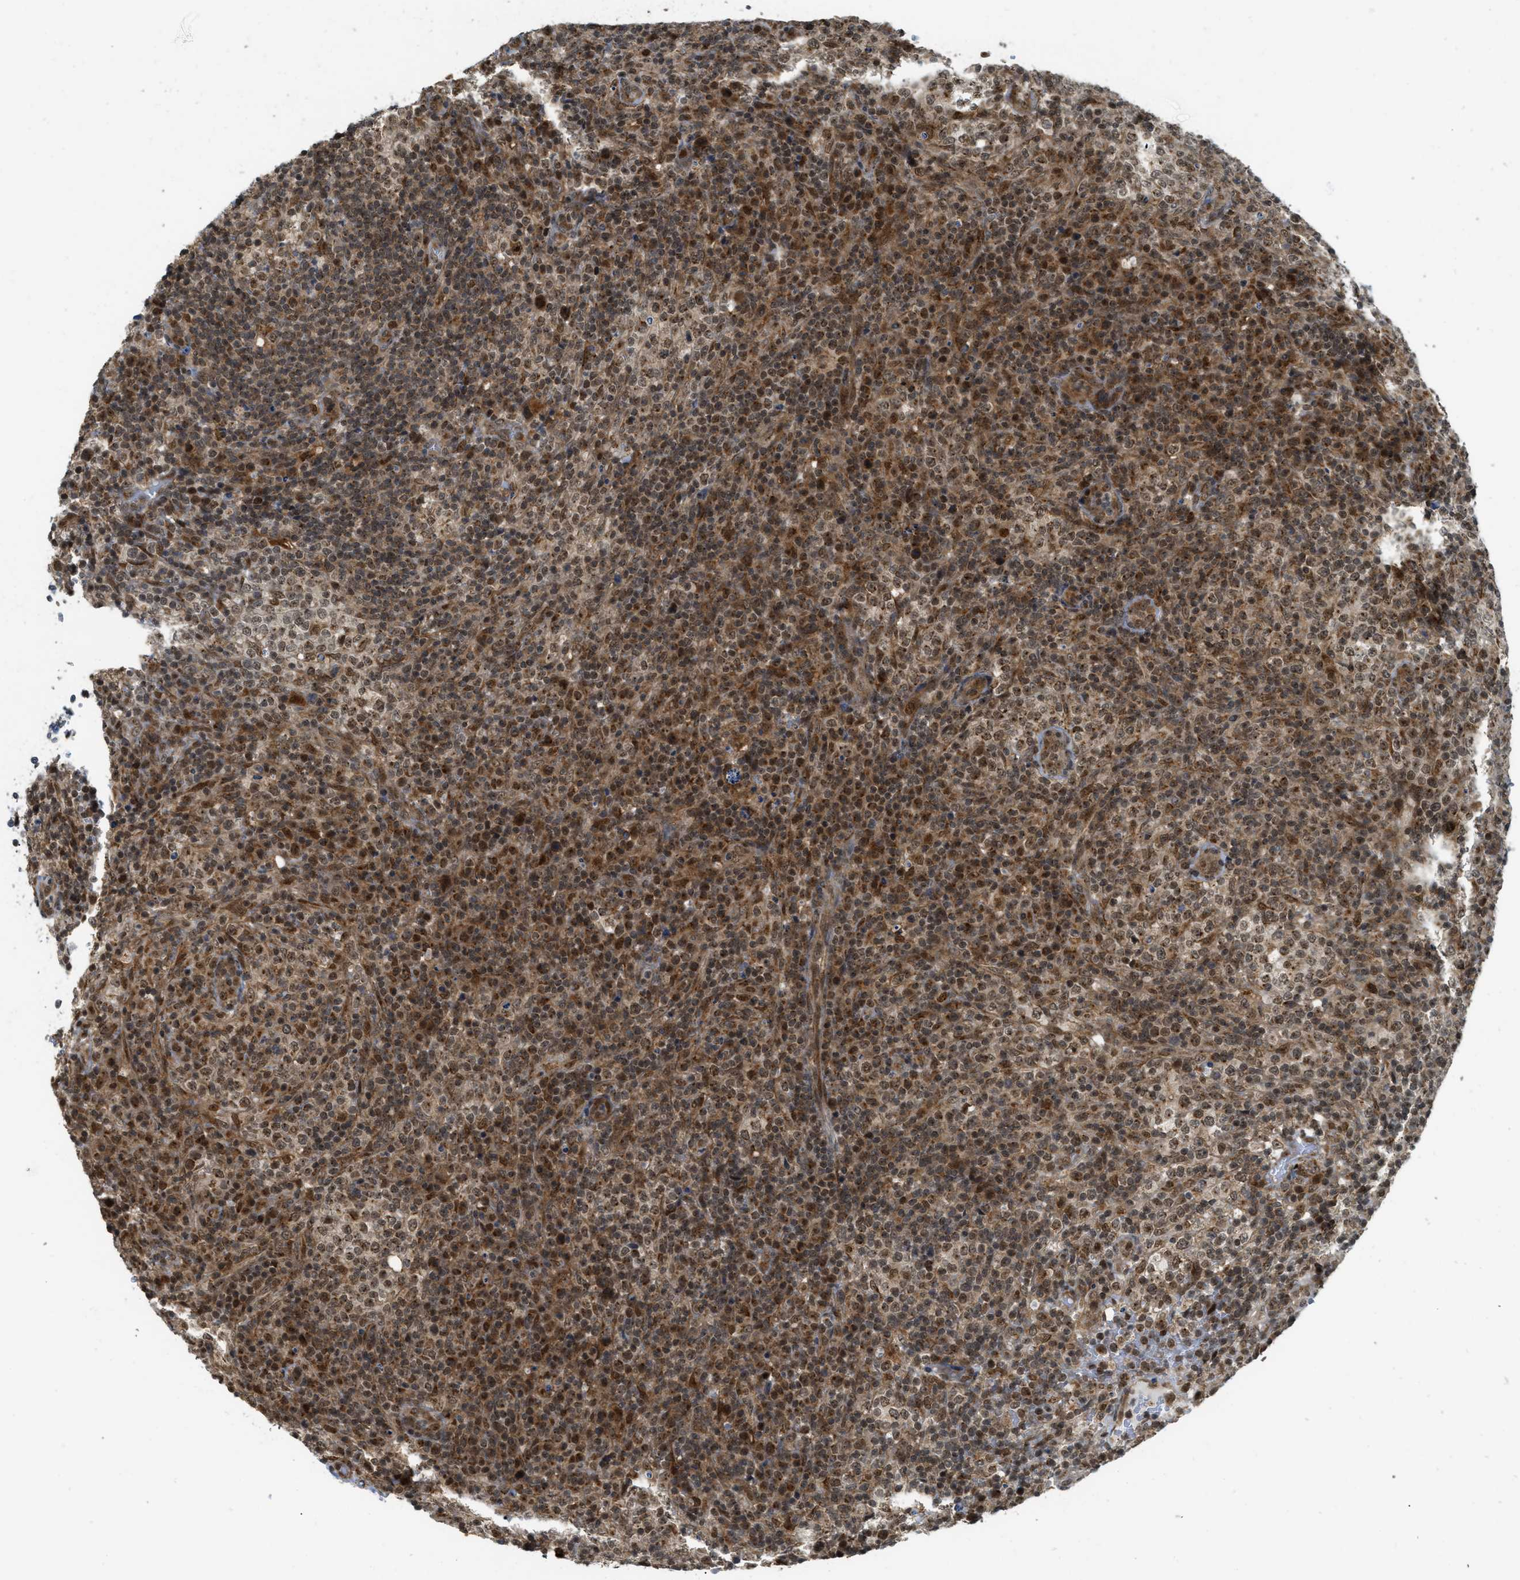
{"staining": {"intensity": "moderate", "quantity": ">75%", "location": "nuclear"}, "tissue": "lymphoma", "cell_type": "Tumor cells", "image_type": "cancer", "snomed": [{"axis": "morphology", "description": "Malignant lymphoma, non-Hodgkin's type, High grade"}, {"axis": "topography", "description": "Lymph node"}], "caption": "Immunohistochemical staining of human high-grade malignant lymphoma, non-Hodgkin's type demonstrates moderate nuclear protein staining in about >75% of tumor cells.", "gene": "TACC1", "patient": {"sex": "female", "age": 76}}